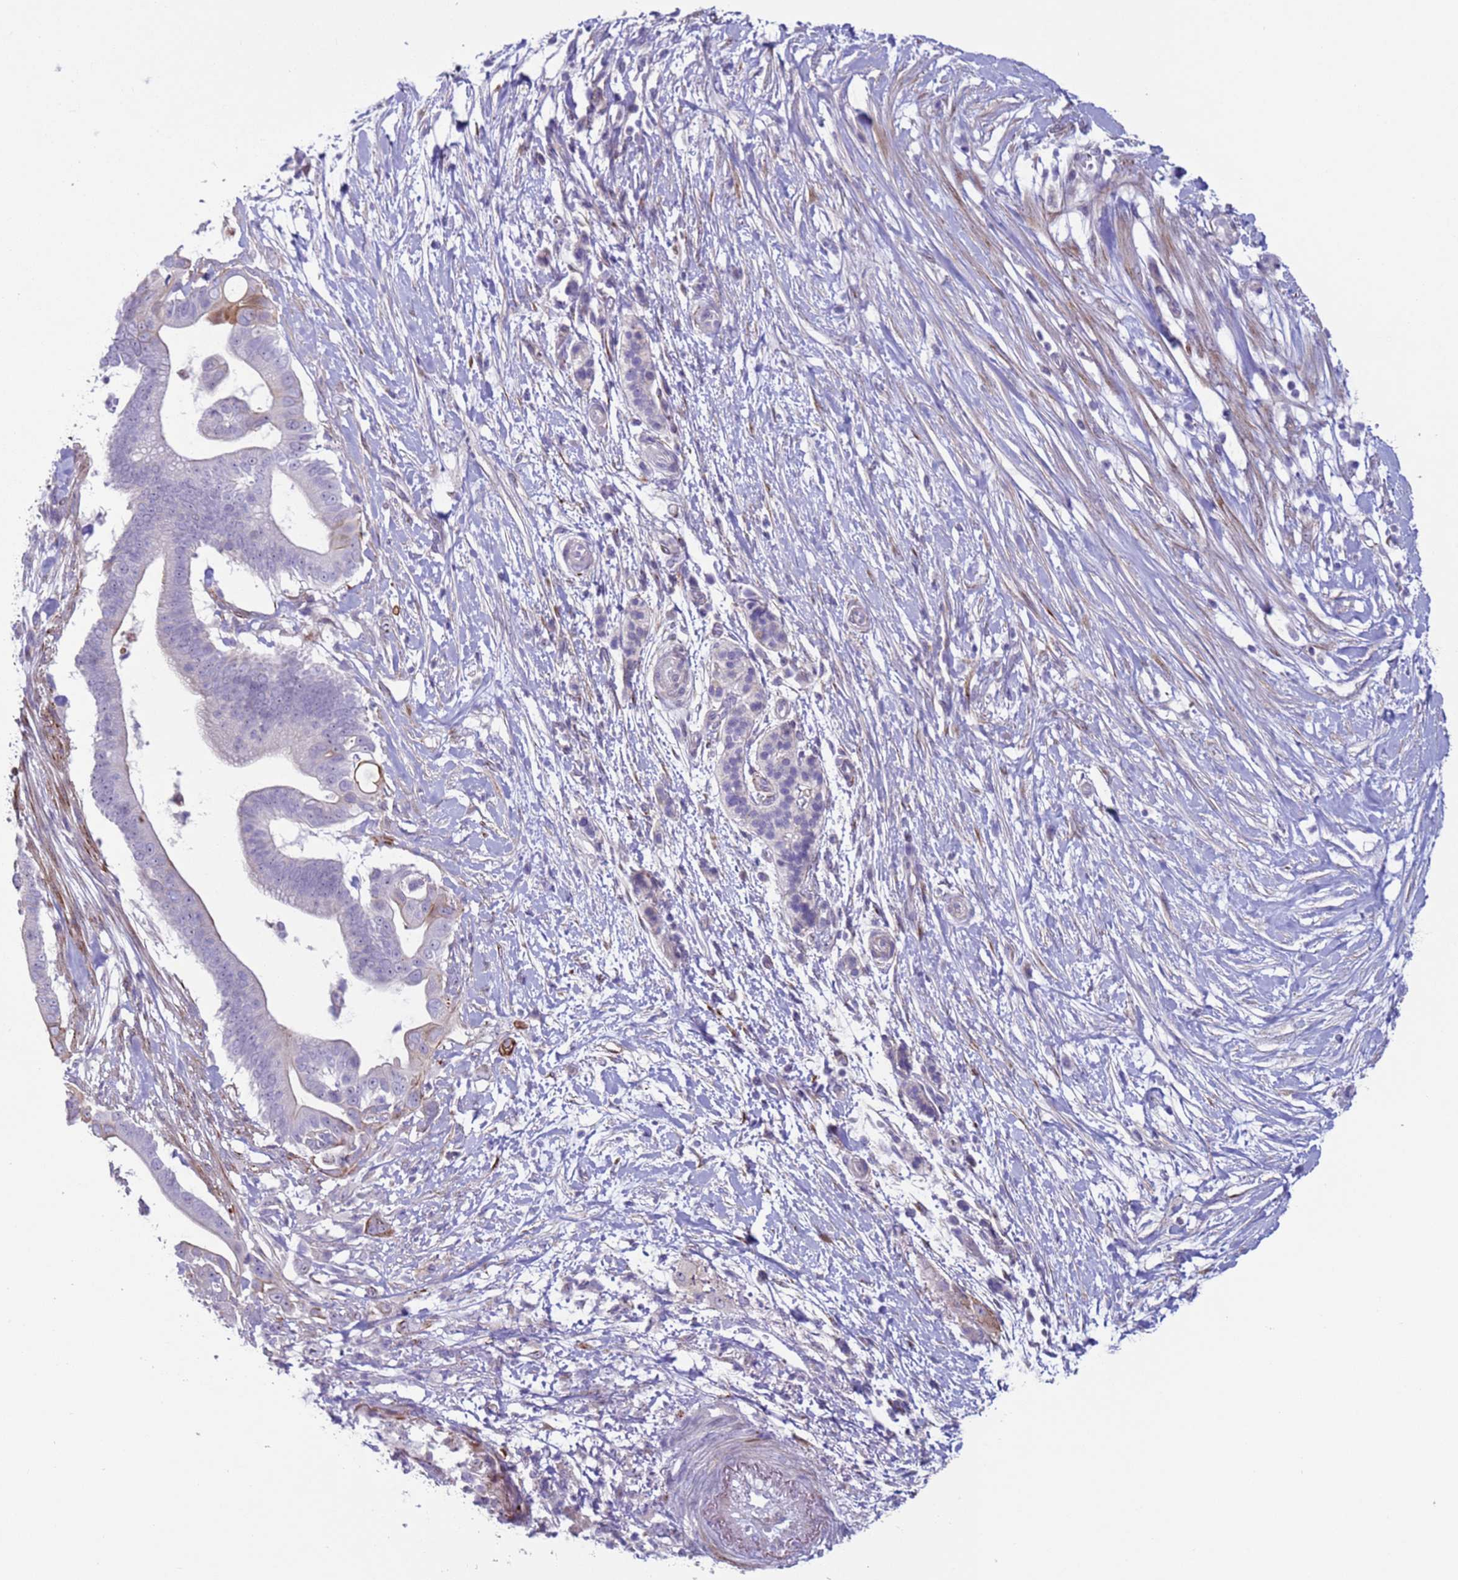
{"staining": {"intensity": "negative", "quantity": "none", "location": "none"}, "tissue": "pancreatic cancer", "cell_type": "Tumor cells", "image_type": "cancer", "snomed": [{"axis": "morphology", "description": "Adenocarcinoma, NOS"}, {"axis": "topography", "description": "Pancreas"}], "caption": "Human pancreatic cancer stained for a protein using immunohistochemistry (IHC) displays no positivity in tumor cells.", "gene": "HEATR1", "patient": {"sex": "male", "age": 68}}